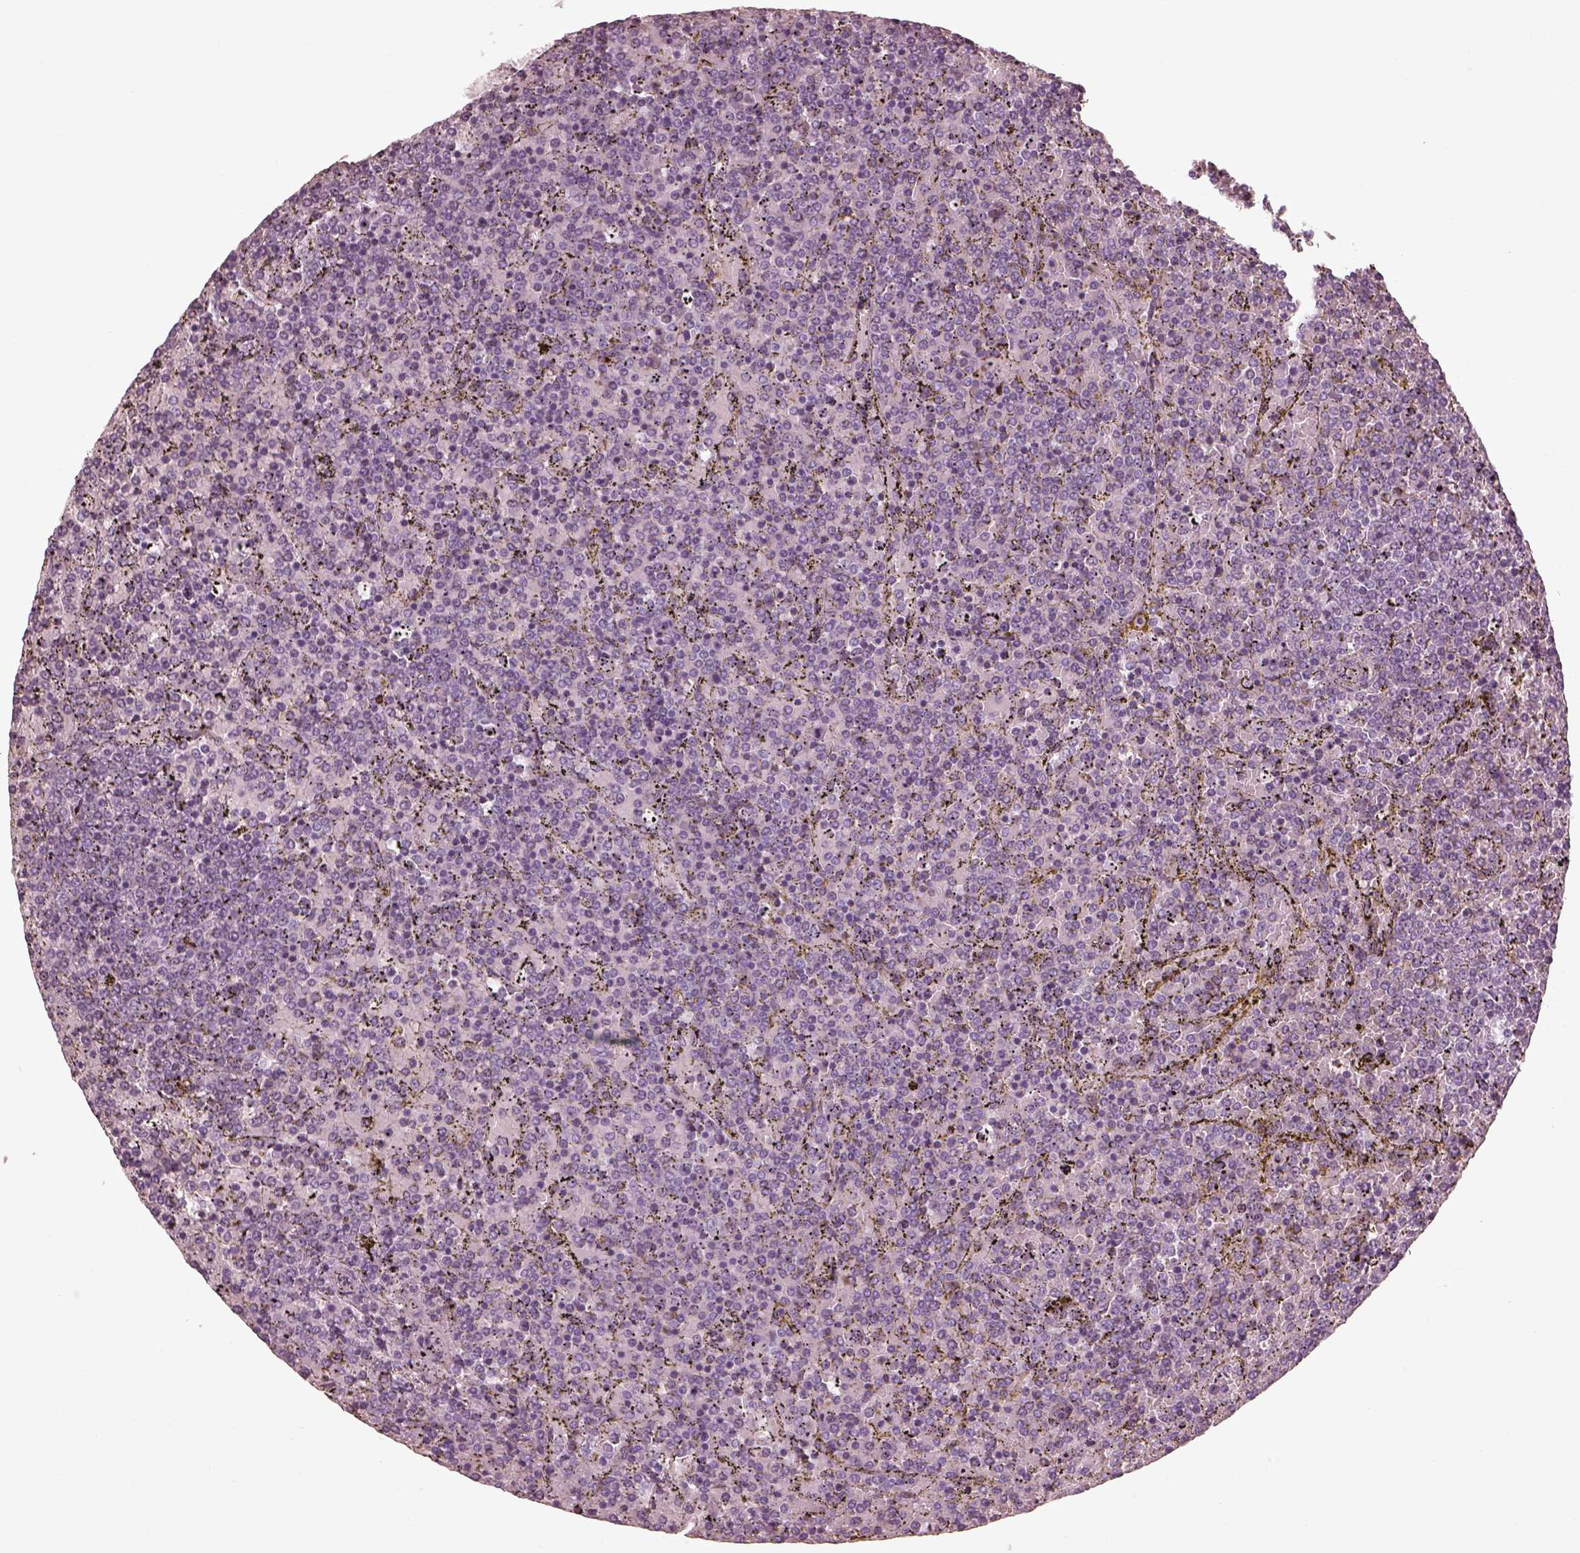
{"staining": {"intensity": "negative", "quantity": "none", "location": "none"}, "tissue": "lymphoma", "cell_type": "Tumor cells", "image_type": "cancer", "snomed": [{"axis": "morphology", "description": "Malignant lymphoma, non-Hodgkin's type, Low grade"}, {"axis": "topography", "description": "Spleen"}], "caption": "IHC of low-grade malignant lymphoma, non-Hodgkin's type displays no staining in tumor cells.", "gene": "C2orf81", "patient": {"sex": "female", "age": 77}}